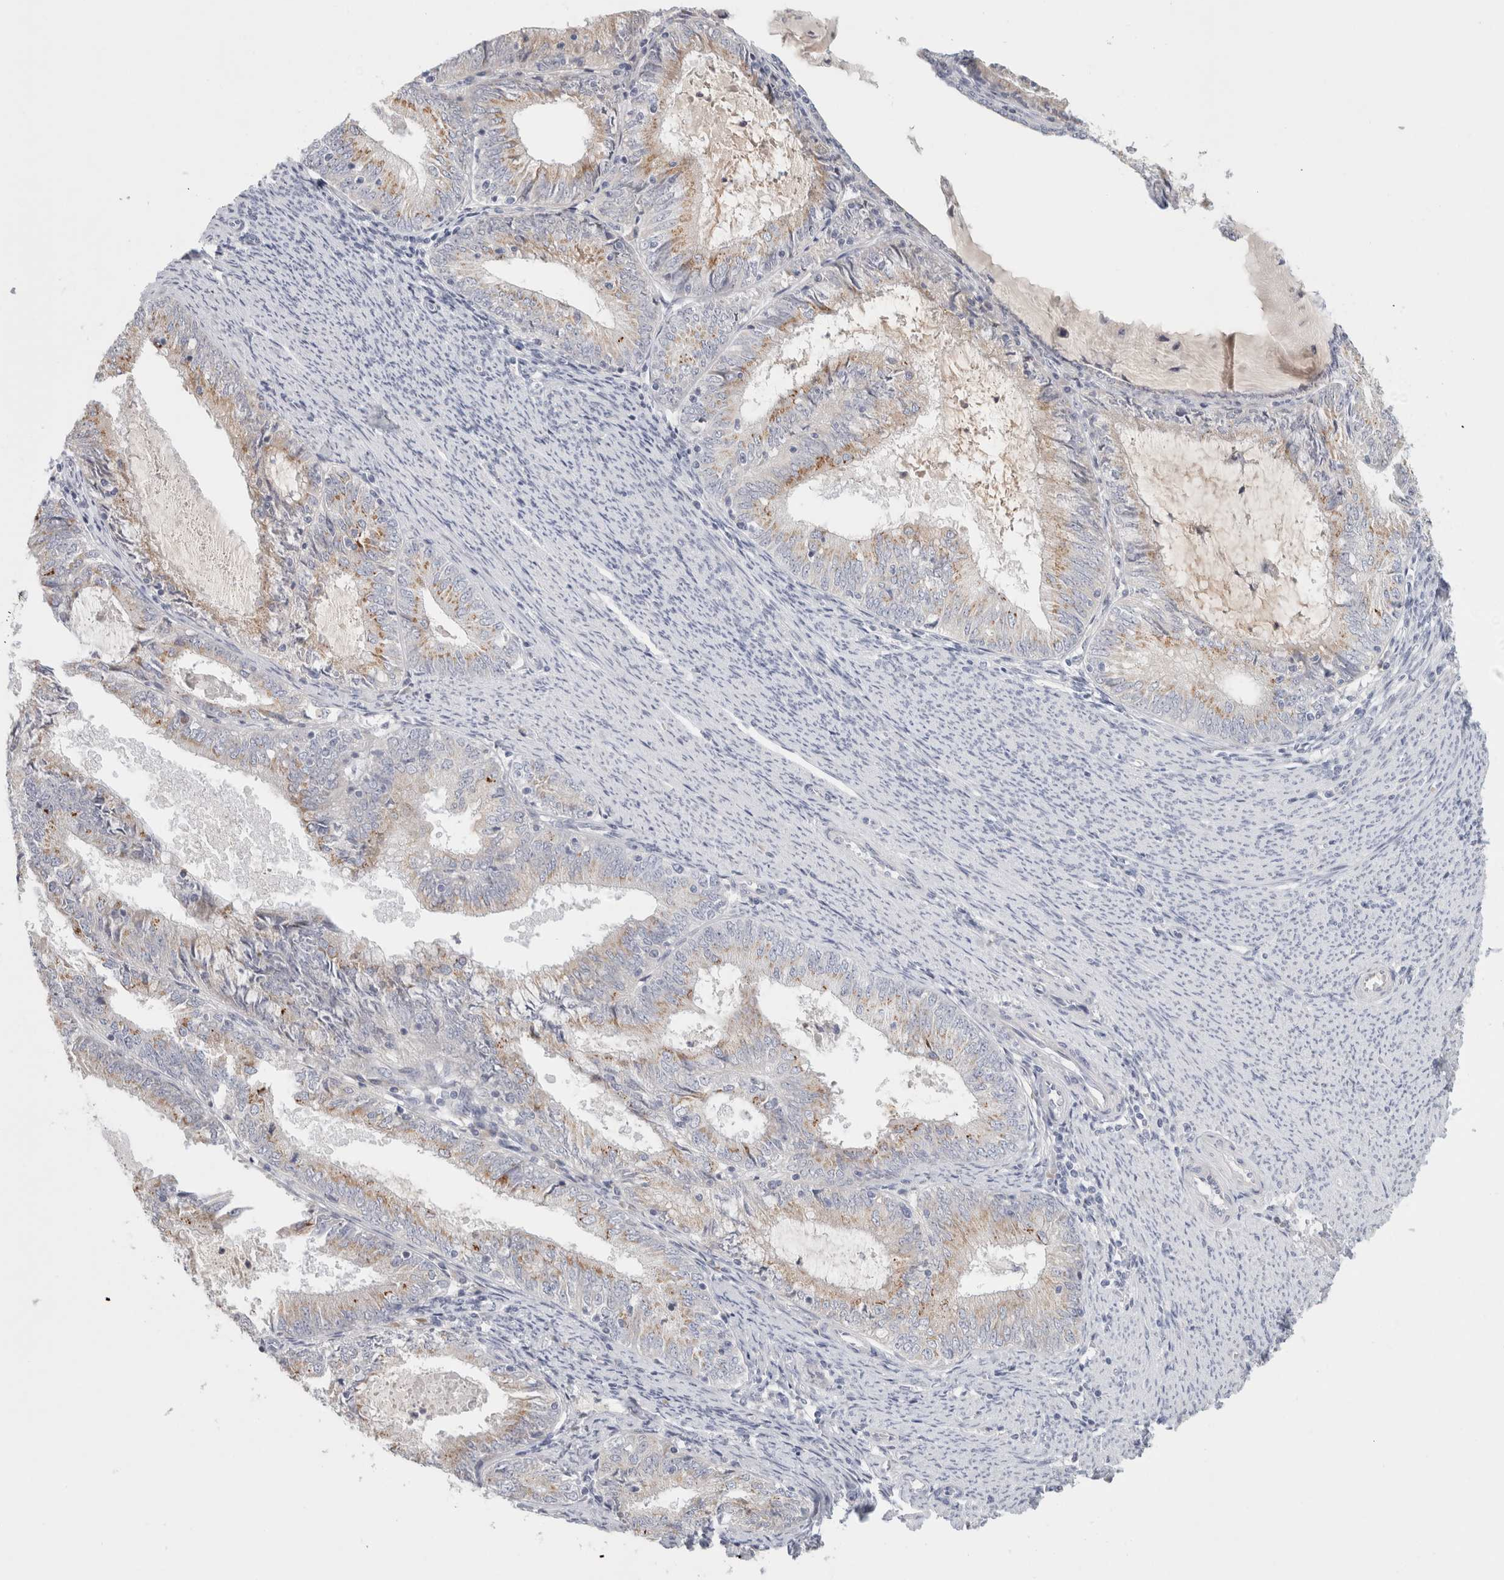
{"staining": {"intensity": "weak", "quantity": "25%-75%", "location": "cytoplasmic/membranous"}, "tissue": "endometrial cancer", "cell_type": "Tumor cells", "image_type": "cancer", "snomed": [{"axis": "morphology", "description": "Adenocarcinoma, NOS"}, {"axis": "topography", "description": "Endometrium"}], "caption": "Protein staining of endometrial cancer (adenocarcinoma) tissue exhibits weak cytoplasmic/membranous positivity in approximately 25%-75% of tumor cells. Immunohistochemistry (ihc) stains the protein of interest in brown and the nuclei are stained blue.", "gene": "STK31", "patient": {"sex": "female", "age": 57}}